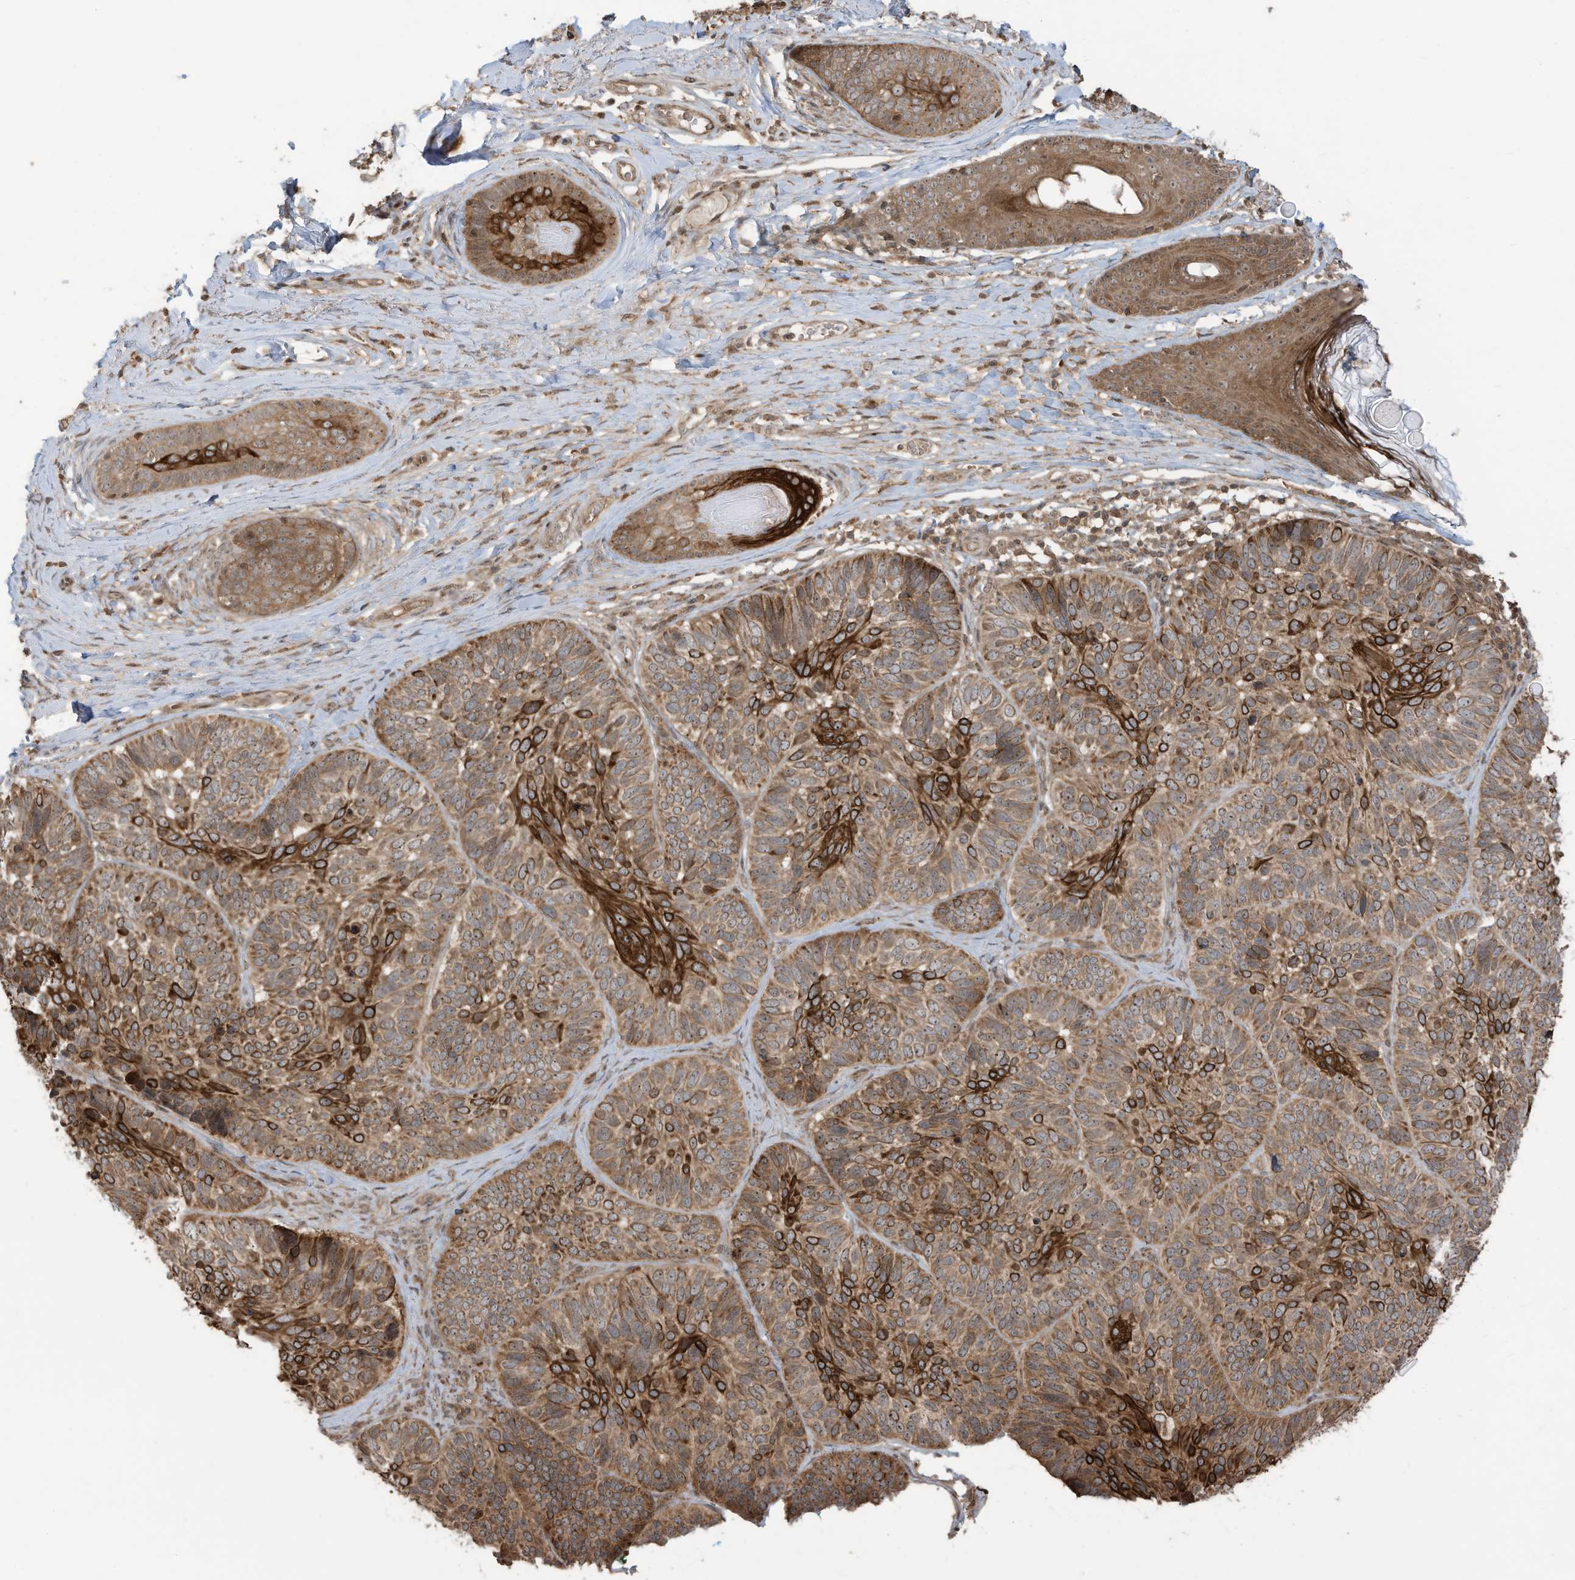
{"staining": {"intensity": "strong", "quantity": ">75%", "location": "cytoplasmic/membranous"}, "tissue": "skin cancer", "cell_type": "Tumor cells", "image_type": "cancer", "snomed": [{"axis": "morphology", "description": "Basal cell carcinoma"}, {"axis": "topography", "description": "Skin"}], "caption": "The photomicrograph shows a brown stain indicating the presence of a protein in the cytoplasmic/membranous of tumor cells in skin basal cell carcinoma.", "gene": "CARF", "patient": {"sex": "male", "age": 62}}